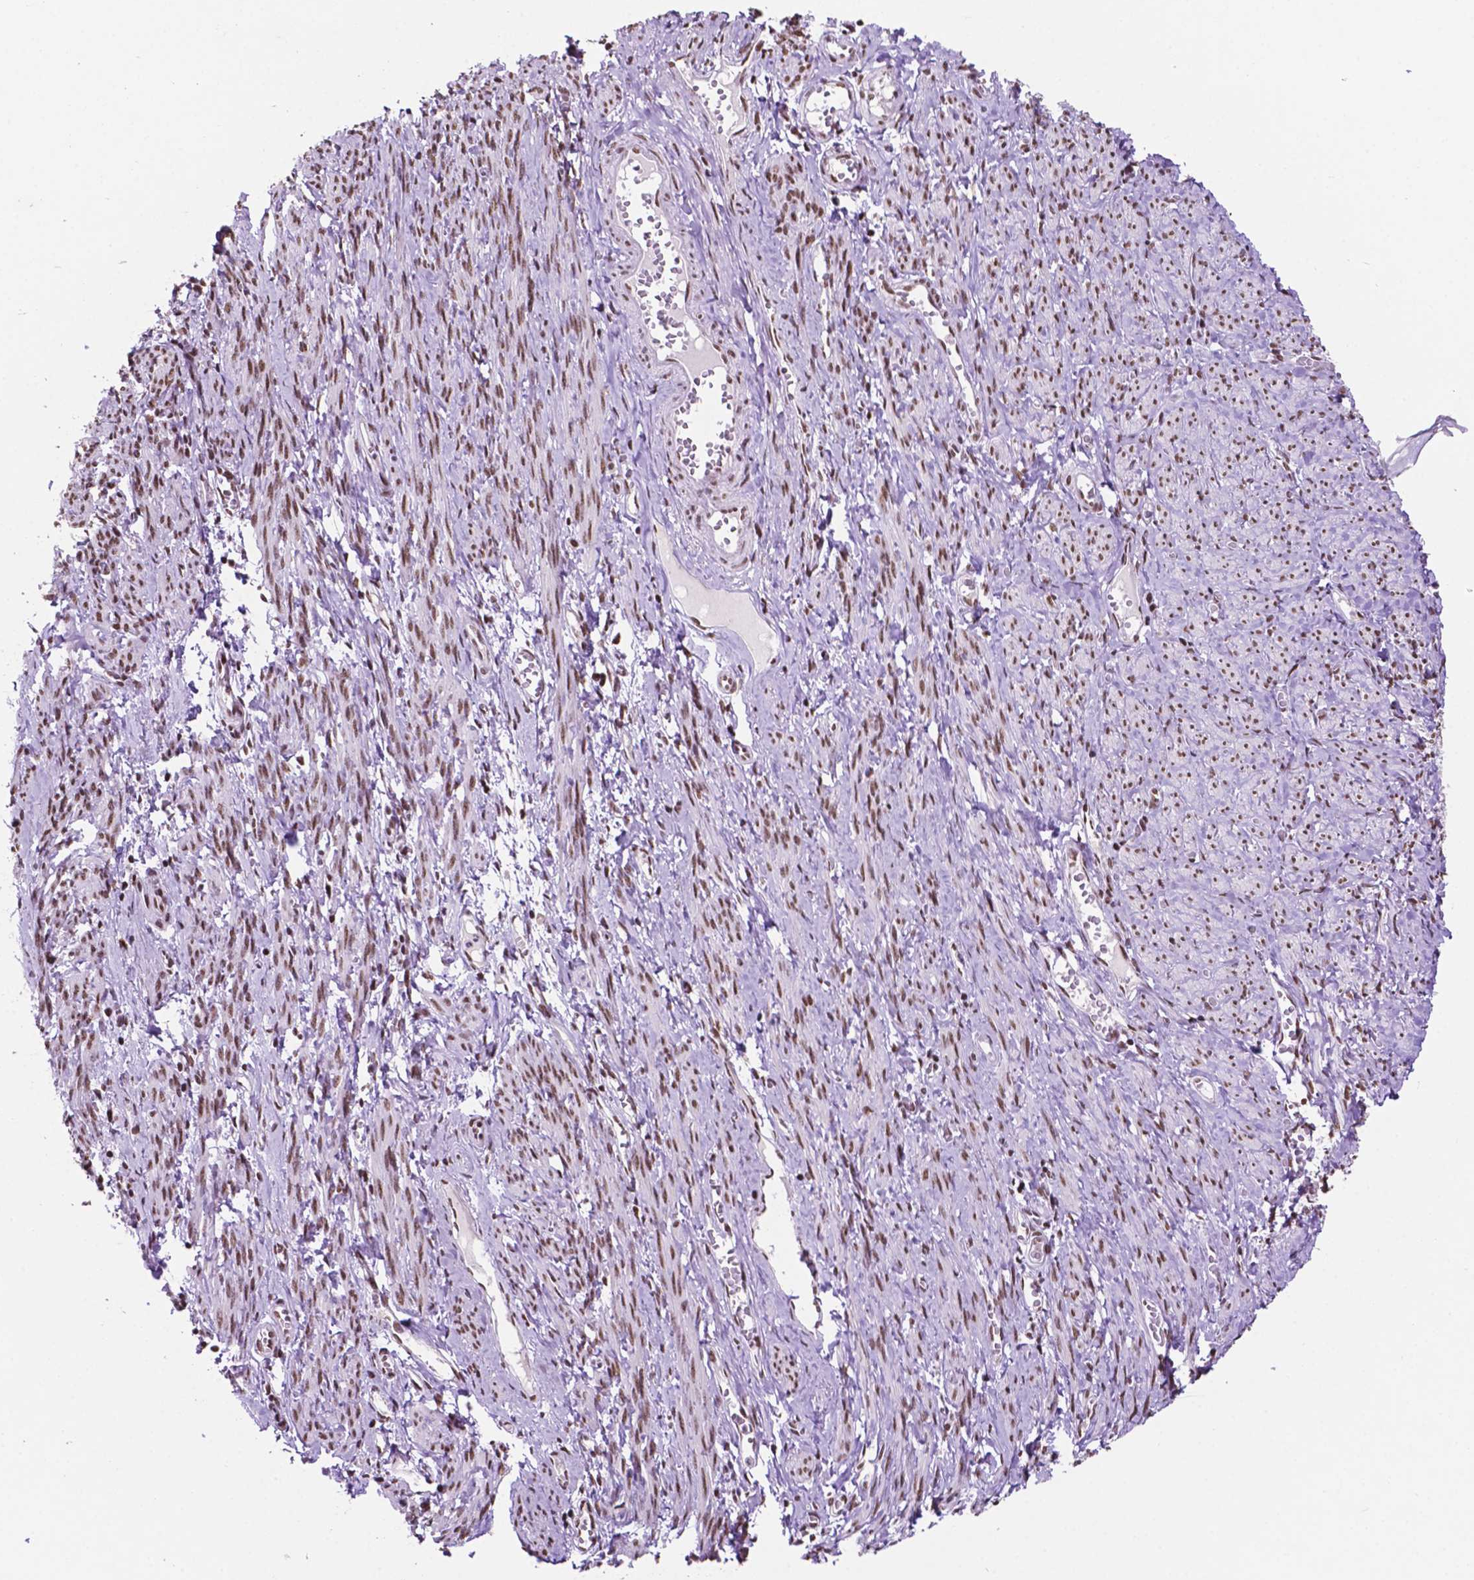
{"staining": {"intensity": "moderate", "quantity": ">75%", "location": "nuclear"}, "tissue": "smooth muscle", "cell_type": "Smooth muscle cells", "image_type": "normal", "snomed": [{"axis": "morphology", "description": "Normal tissue, NOS"}, {"axis": "topography", "description": "Smooth muscle"}], "caption": "Protein staining displays moderate nuclear staining in about >75% of smooth muscle cells in normal smooth muscle. (Brightfield microscopy of DAB IHC at high magnification).", "gene": "CCAR2", "patient": {"sex": "female", "age": 65}}